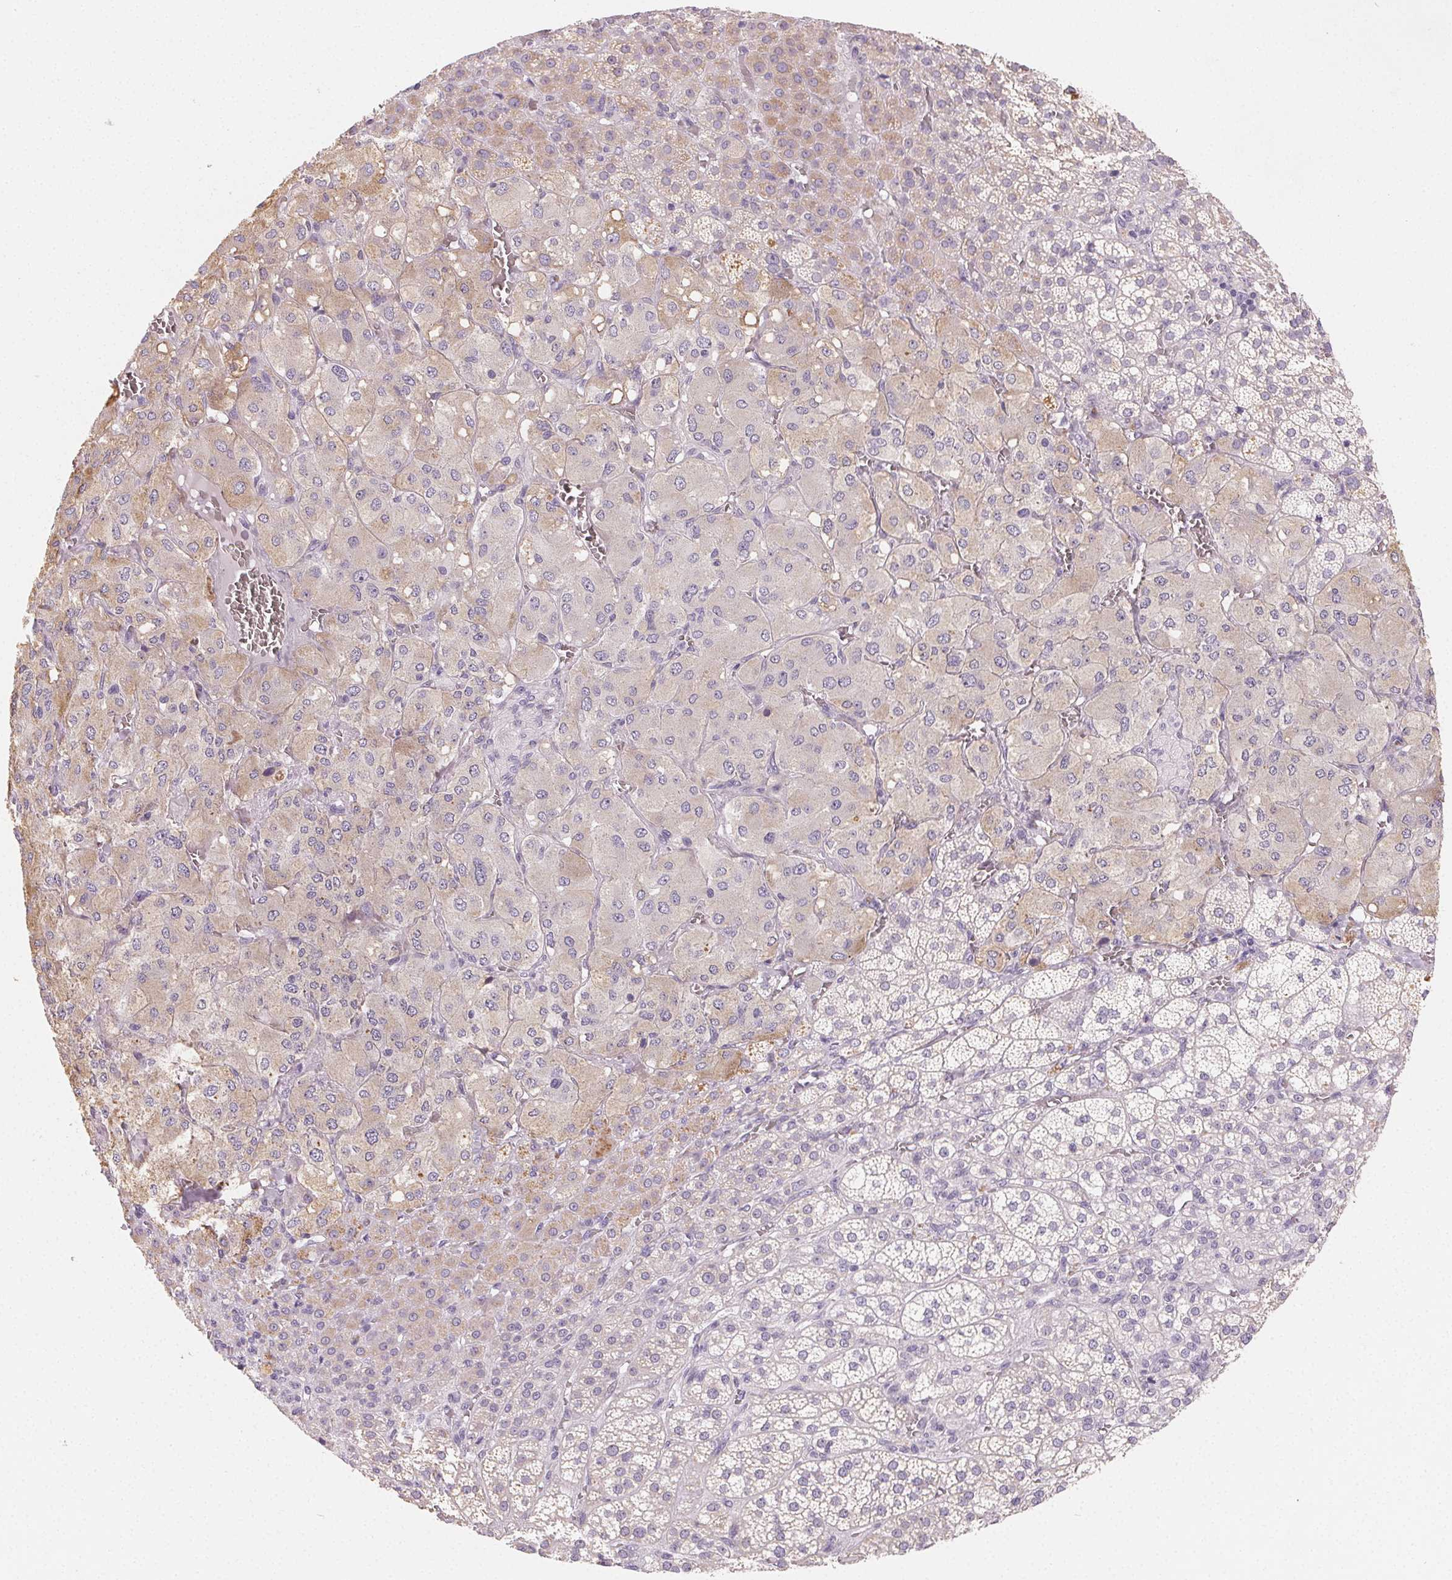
{"staining": {"intensity": "weak", "quantity": "25%-75%", "location": "cytoplasmic/membranous"}, "tissue": "adrenal gland", "cell_type": "Glandular cells", "image_type": "normal", "snomed": [{"axis": "morphology", "description": "Normal tissue, NOS"}, {"axis": "topography", "description": "Adrenal gland"}], "caption": "Adrenal gland stained for a protein (brown) demonstrates weak cytoplasmic/membranous positive expression in about 25%-75% of glandular cells.", "gene": "MYBL1", "patient": {"sex": "female", "age": 60}}